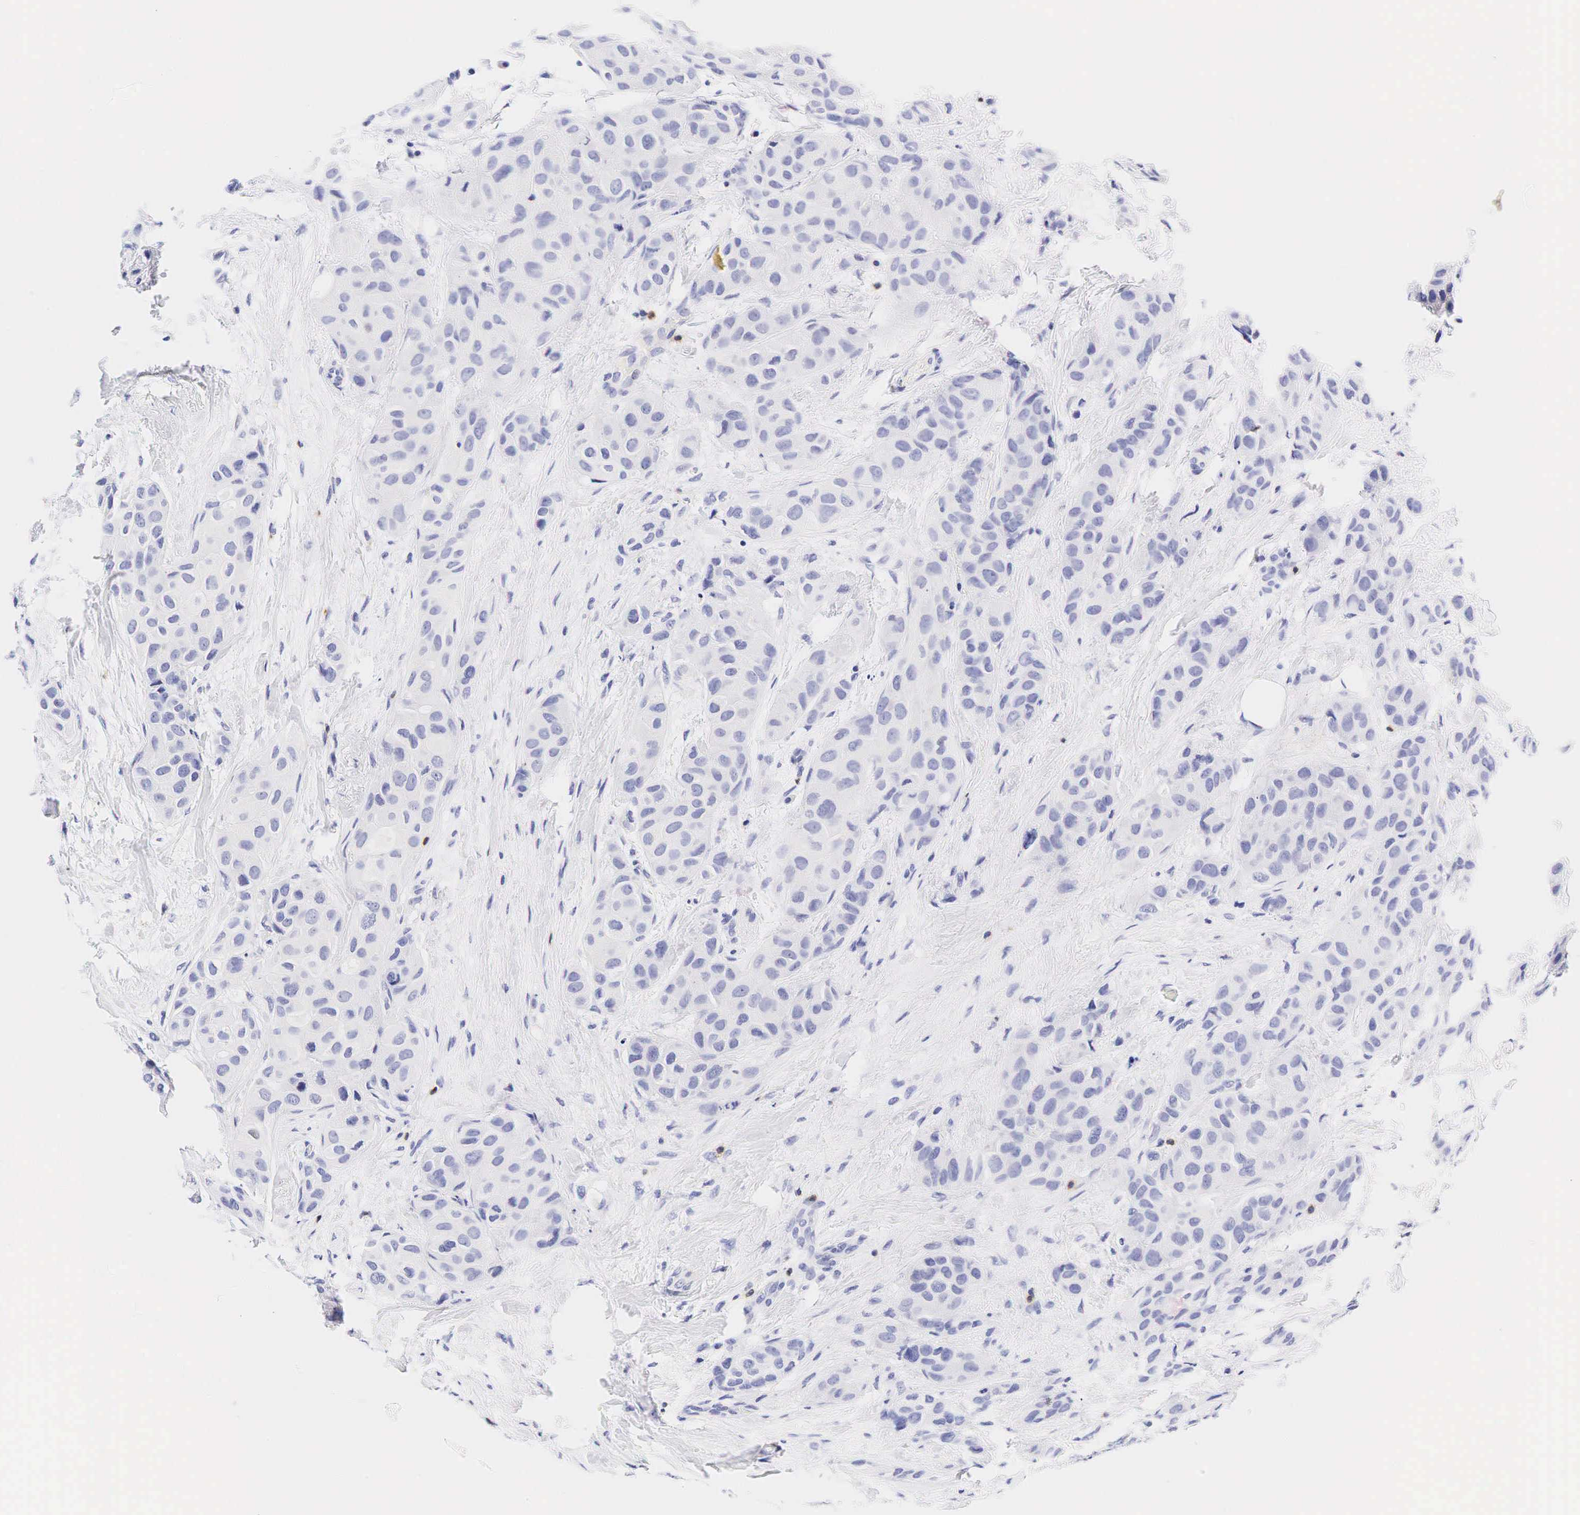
{"staining": {"intensity": "negative", "quantity": "none", "location": "none"}, "tissue": "breast cancer", "cell_type": "Tumor cells", "image_type": "cancer", "snomed": [{"axis": "morphology", "description": "Duct carcinoma"}, {"axis": "topography", "description": "Breast"}], "caption": "There is no significant expression in tumor cells of breast cancer. (DAB (3,3'-diaminobenzidine) IHC visualized using brightfield microscopy, high magnification).", "gene": "CD3E", "patient": {"sex": "female", "age": 68}}